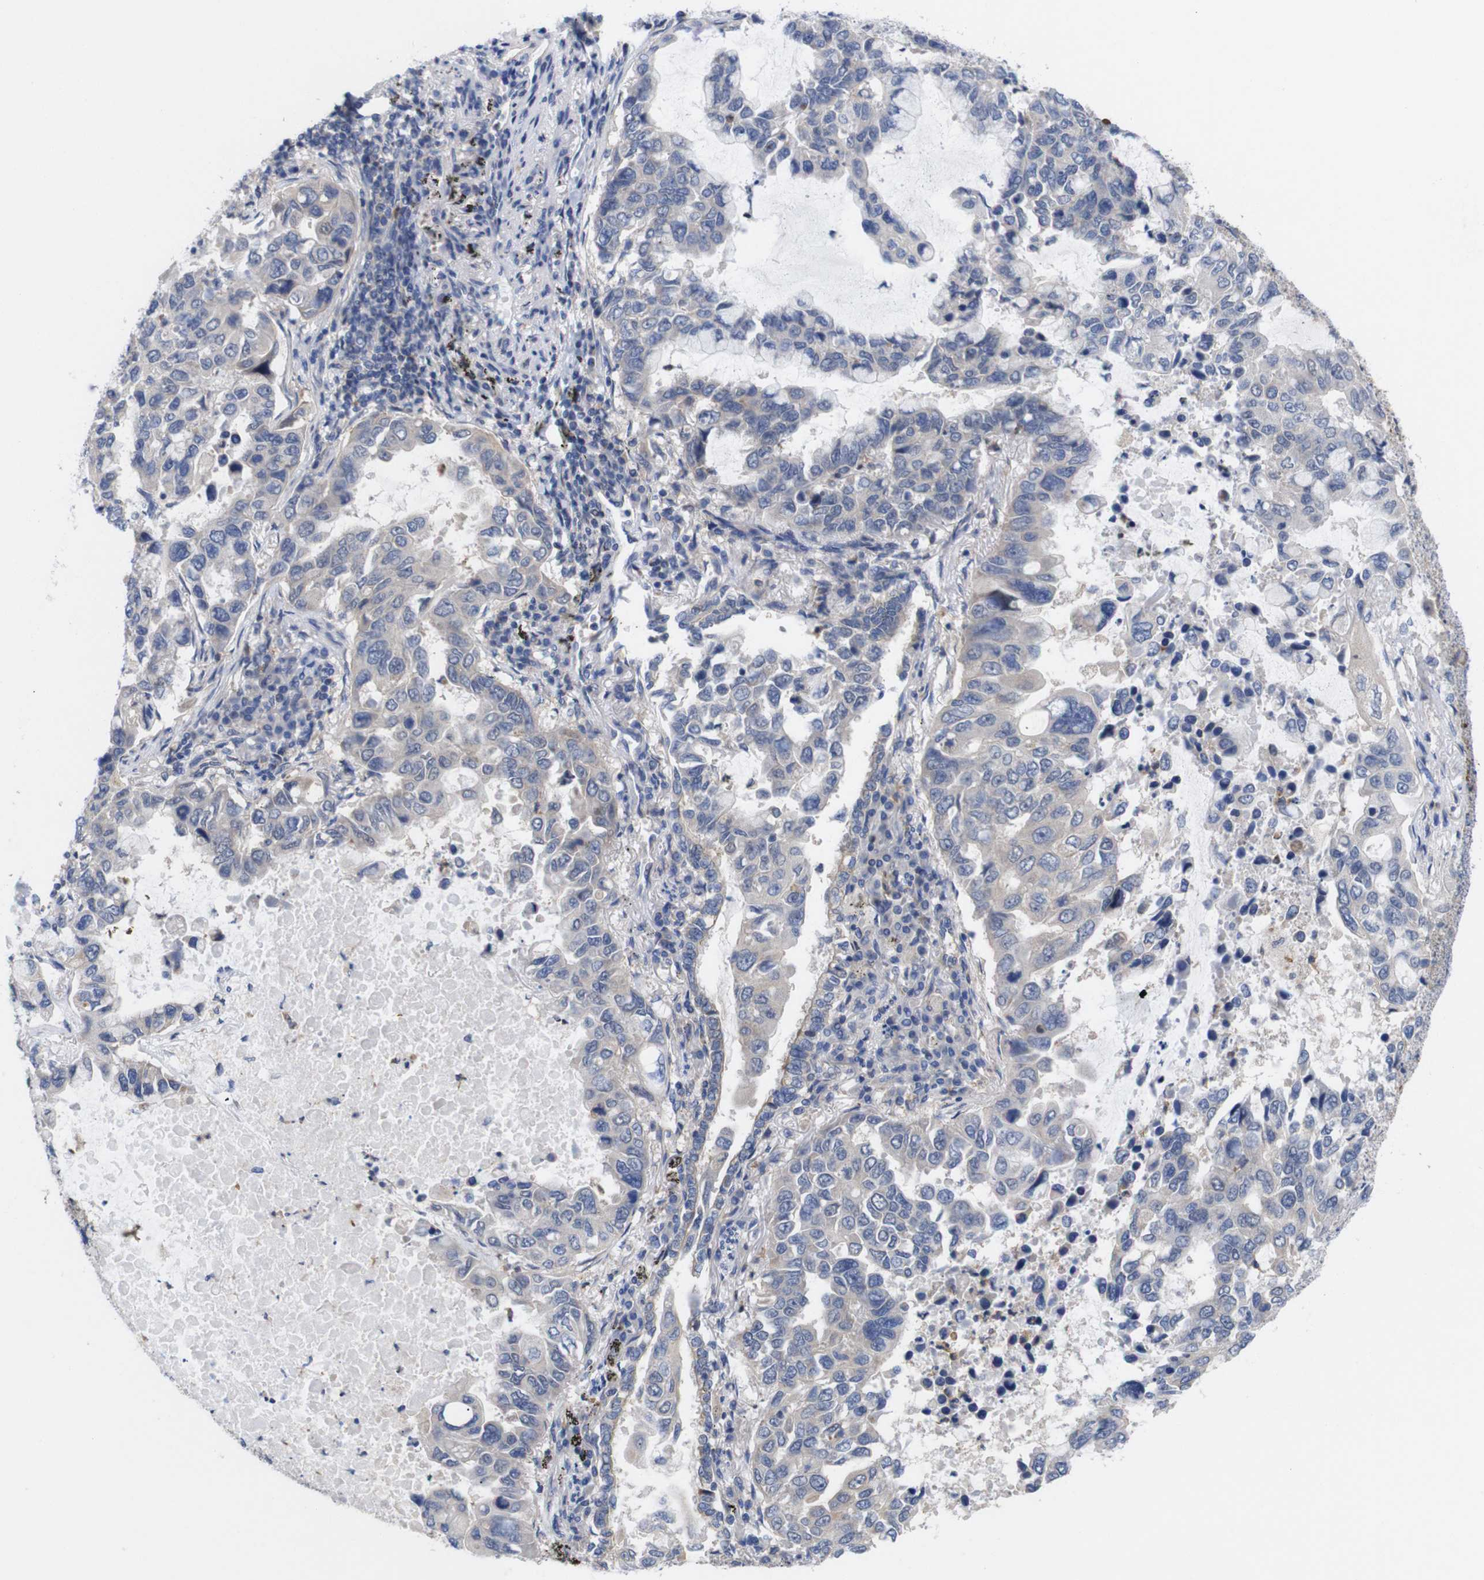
{"staining": {"intensity": "negative", "quantity": "none", "location": "none"}, "tissue": "lung cancer", "cell_type": "Tumor cells", "image_type": "cancer", "snomed": [{"axis": "morphology", "description": "Adenocarcinoma, NOS"}, {"axis": "topography", "description": "Lung"}], "caption": "The immunohistochemistry (IHC) image has no significant expression in tumor cells of adenocarcinoma (lung) tissue.", "gene": "USH1C", "patient": {"sex": "male", "age": 64}}